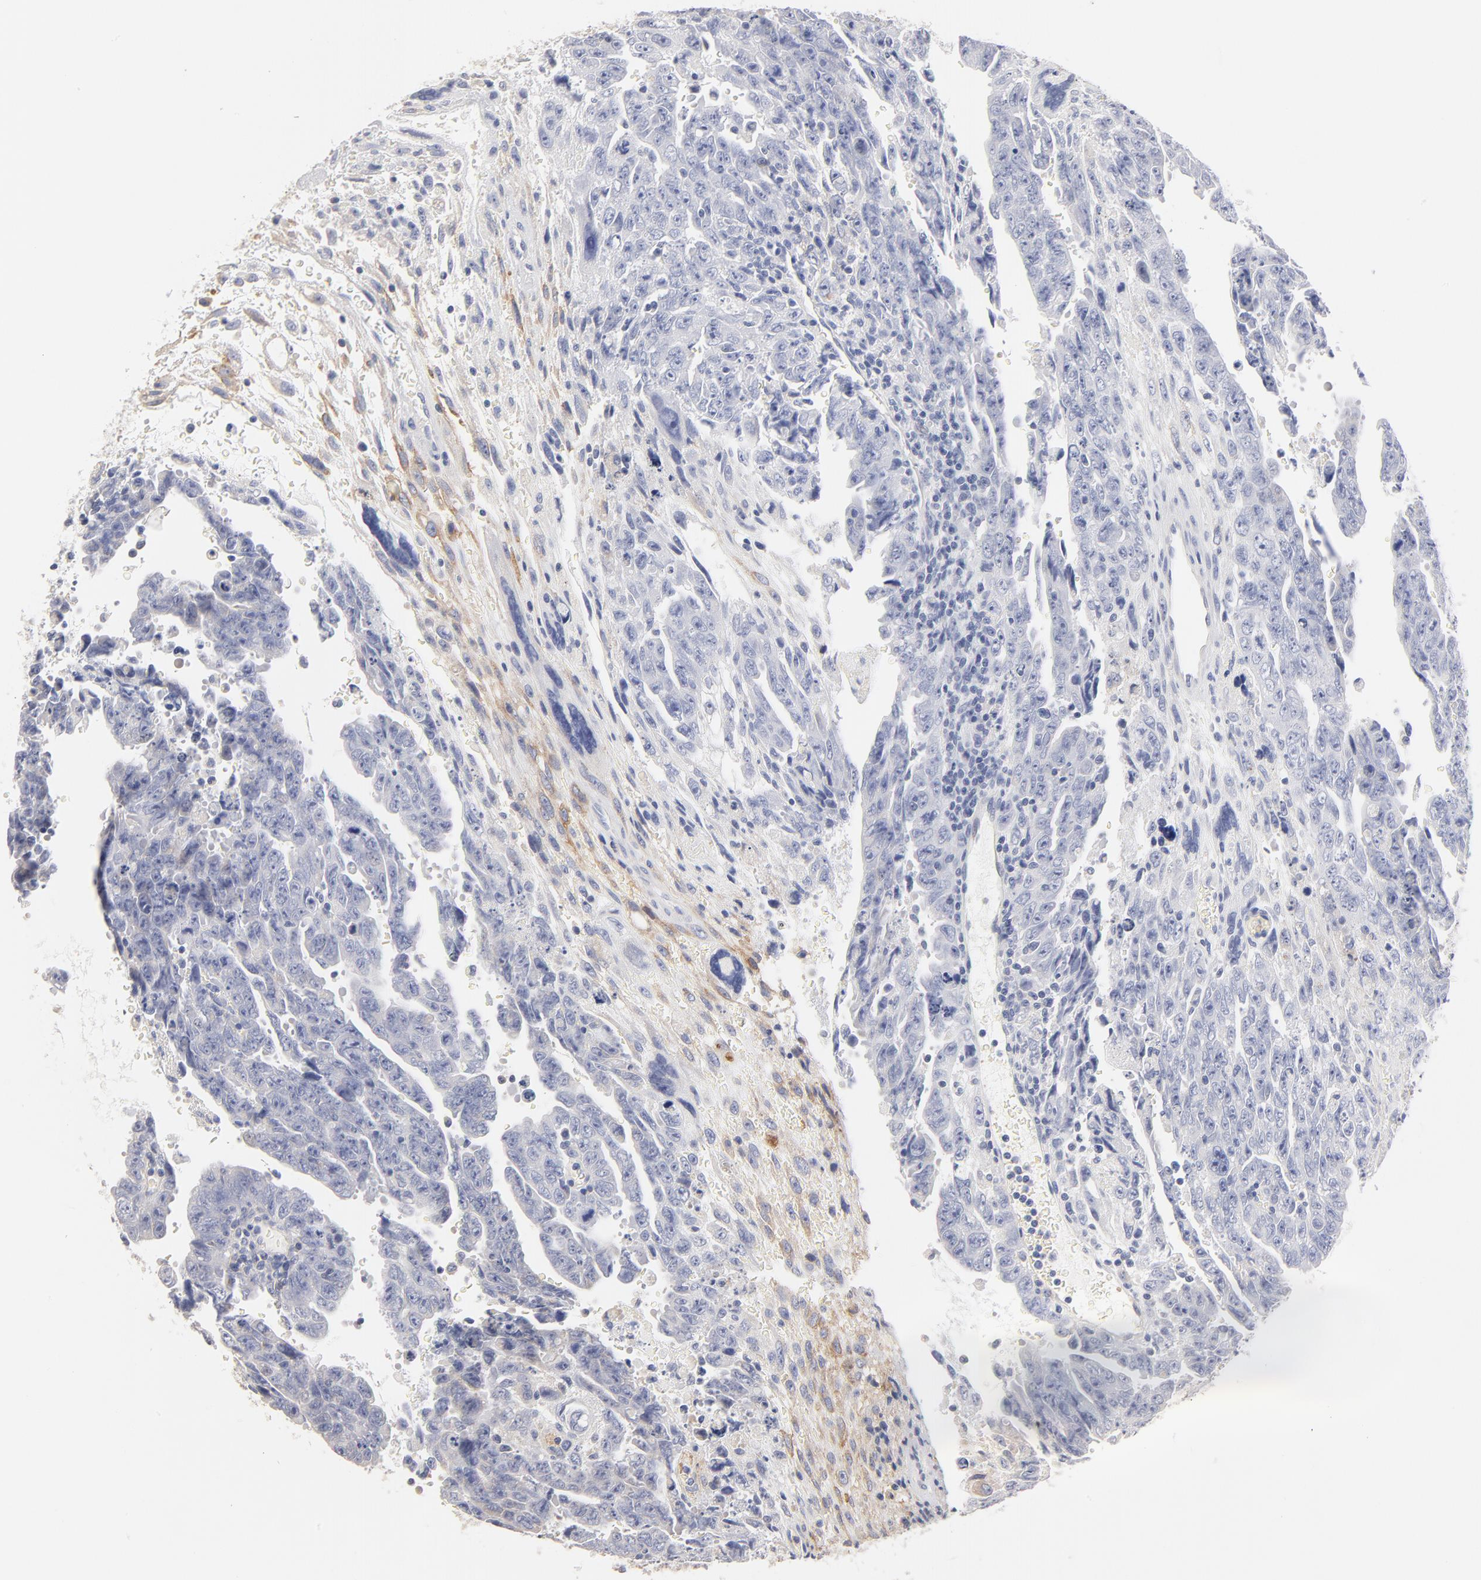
{"staining": {"intensity": "negative", "quantity": "none", "location": "none"}, "tissue": "testis cancer", "cell_type": "Tumor cells", "image_type": "cancer", "snomed": [{"axis": "morphology", "description": "Carcinoma, Embryonal, NOS"}, {"axis": "topography", "description": "Testis"}], "caption": "This is an immunohistochemistry photomicrograph of human testis embryonal carcinoma. There is no positivity in tumor cells.", "gene": "ITGA8", "patient": {"sex": "male", "age": 28}}